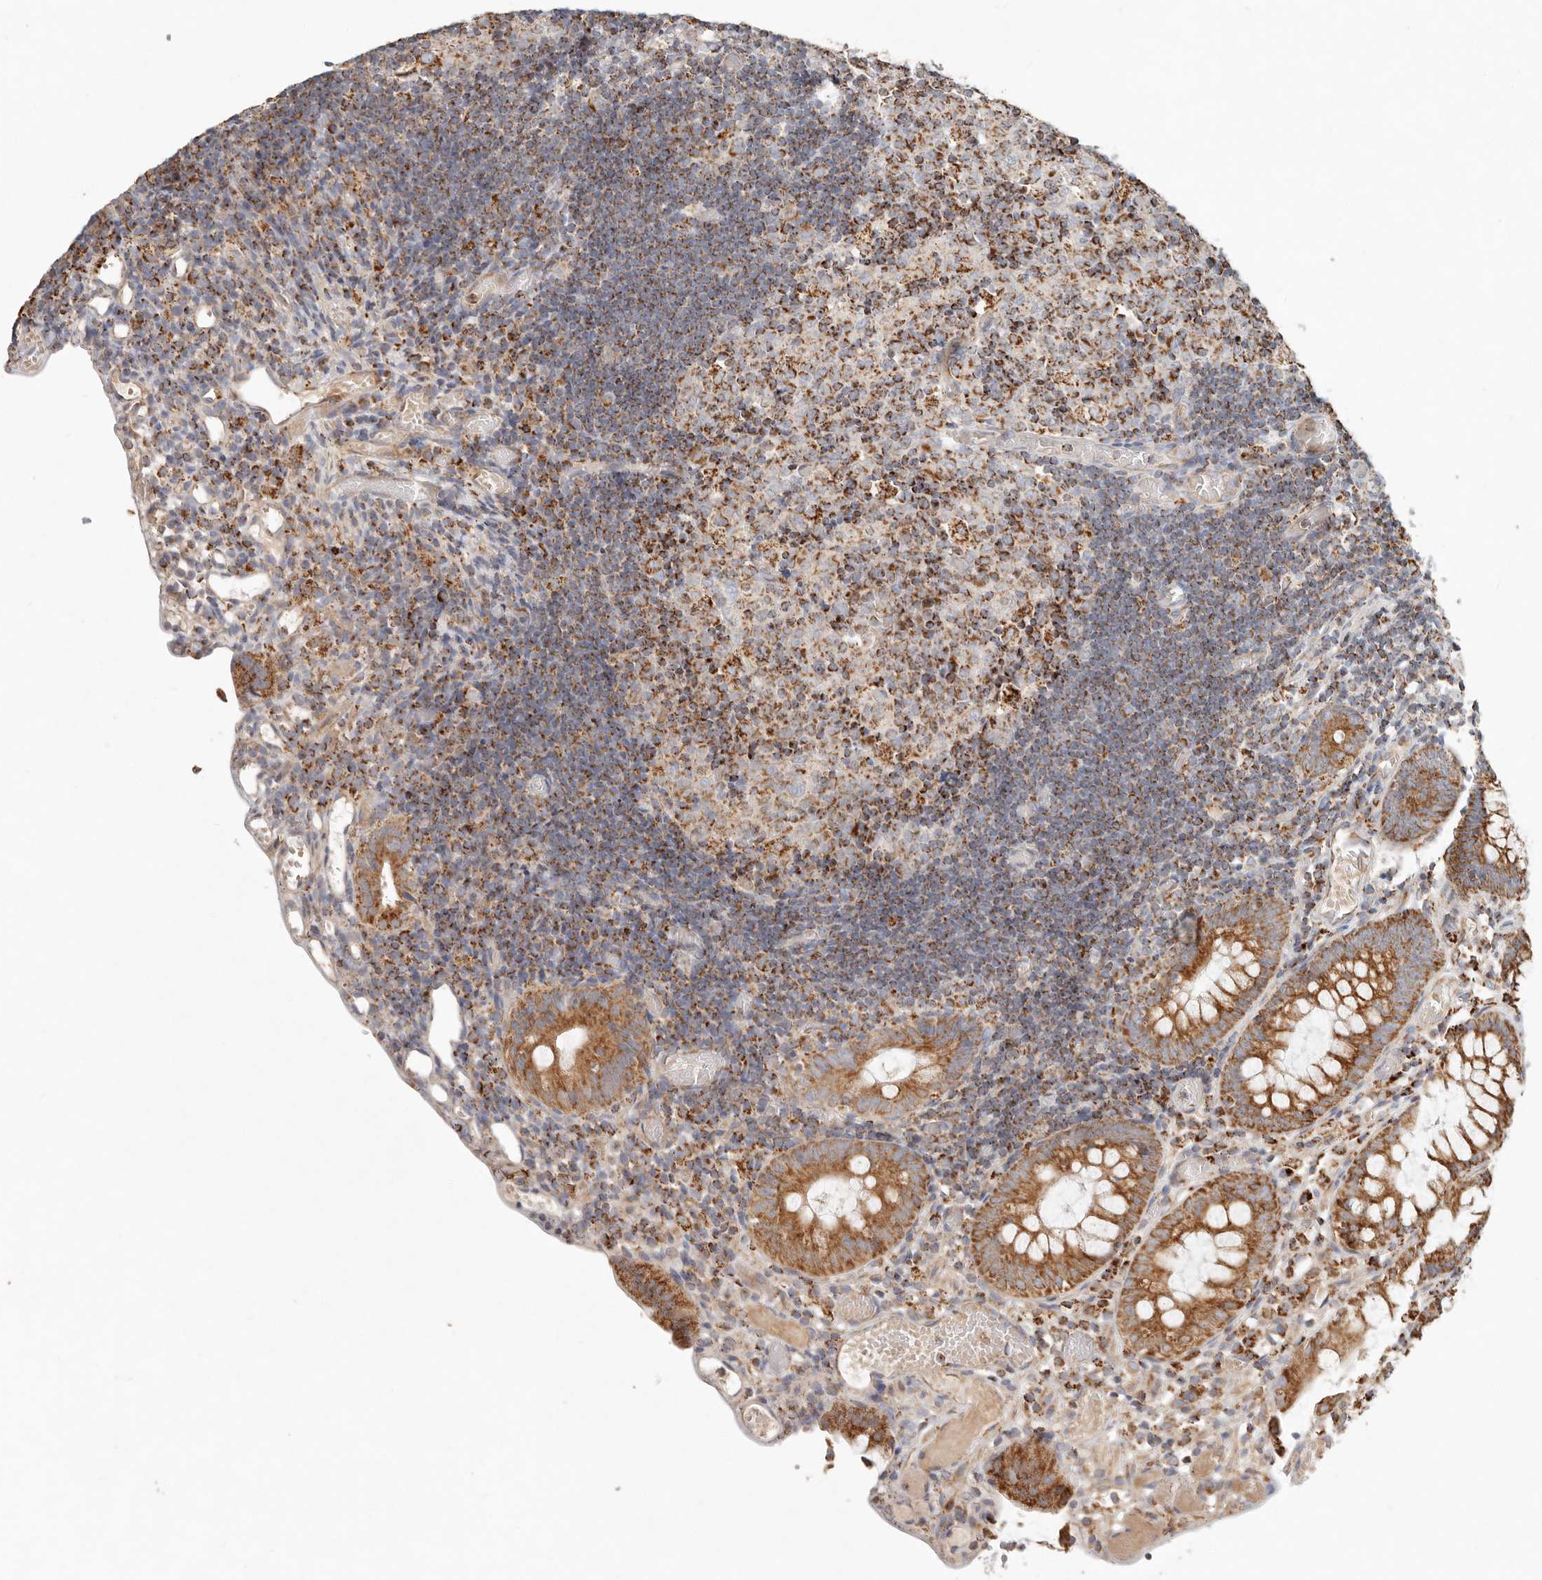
{"staining": {"intensity": "weak", "quantity": ">75%", "location": "cytoplasmic/membranous"}, "tissue": "colon", "cell_type": "Endothelial cells", "image_type": "normal", "snomed": [{"axis": "morphology", "description": "Normal tissue, NOS"}, {"axis": "topography", "description": "Colon"}], "caption": "Colon stained for a protein (brown) demonstrates weak cytoplasmic/membranous positive expression in approximately >75% of endothelial cells.", "gene": "ARHGEF10L", "patient": {"sex": "male", "age": 14}}